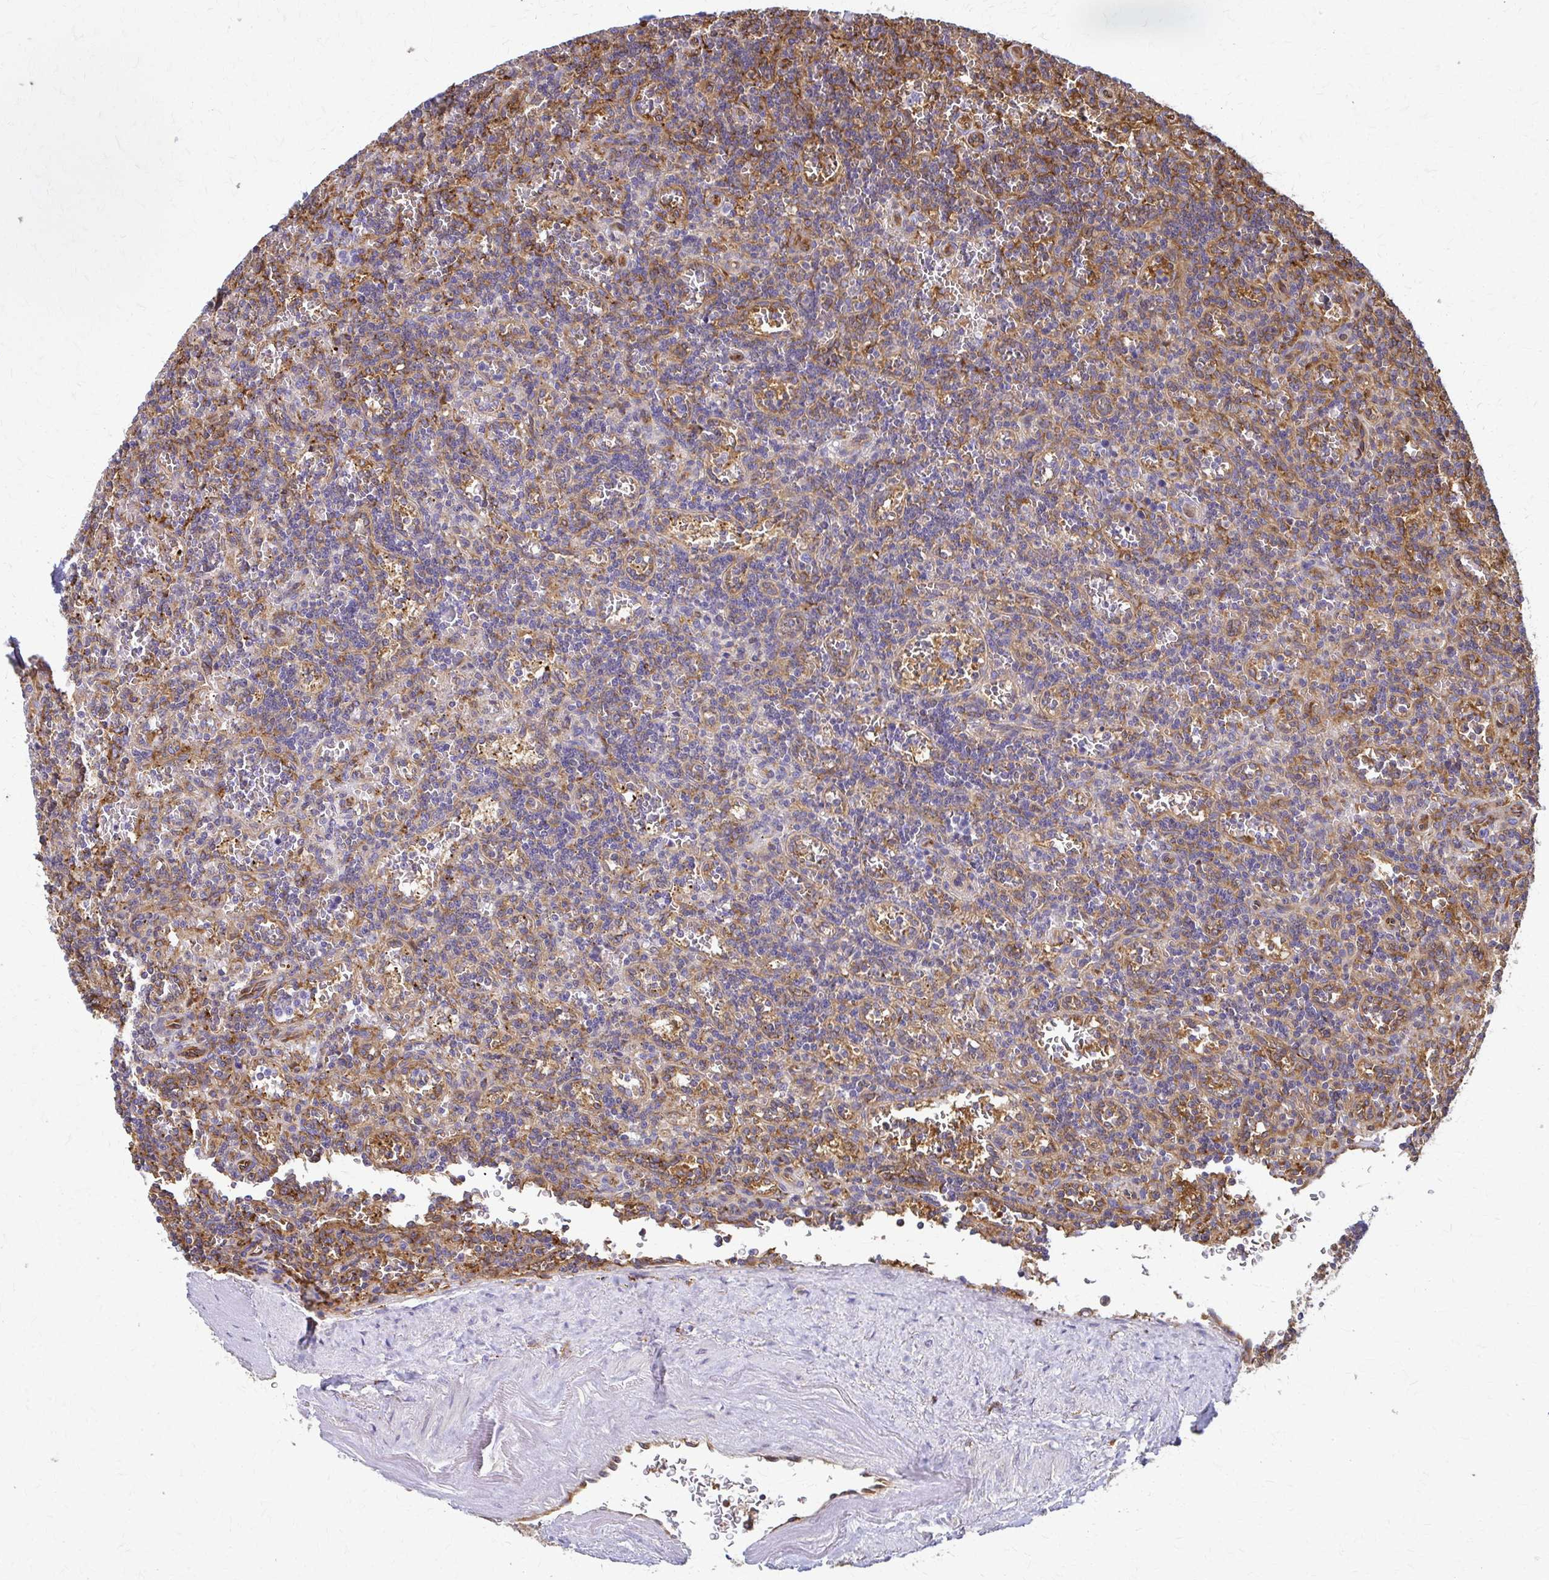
{"staining": {"intensity": "moderate", "quantity": ">75%", "location": "cytoplasmic/membranous"}, "tissue": "lymphoma", "cell_type": "Tumor cells", "image_type": "cancer", "snomed": [{"axis": "morphology", "description": "Malignant lymphoma, non-Hodgkin's type, Low grade"}, {"axis": "topography", "description": "Spleen"}], "caption": "The immunohistochemical stain highlights moderate cytoplasmic/membranous positivity in tumor cells of lymphoma tissue. The staining was performed using DAB (3,3'-diaminobenzidine), with brown indicating positive protein expression. Nuclei are stained blue with hematoxylin.", "gene": "WASF2", "patient": {"sex": "male", "age": 73}}